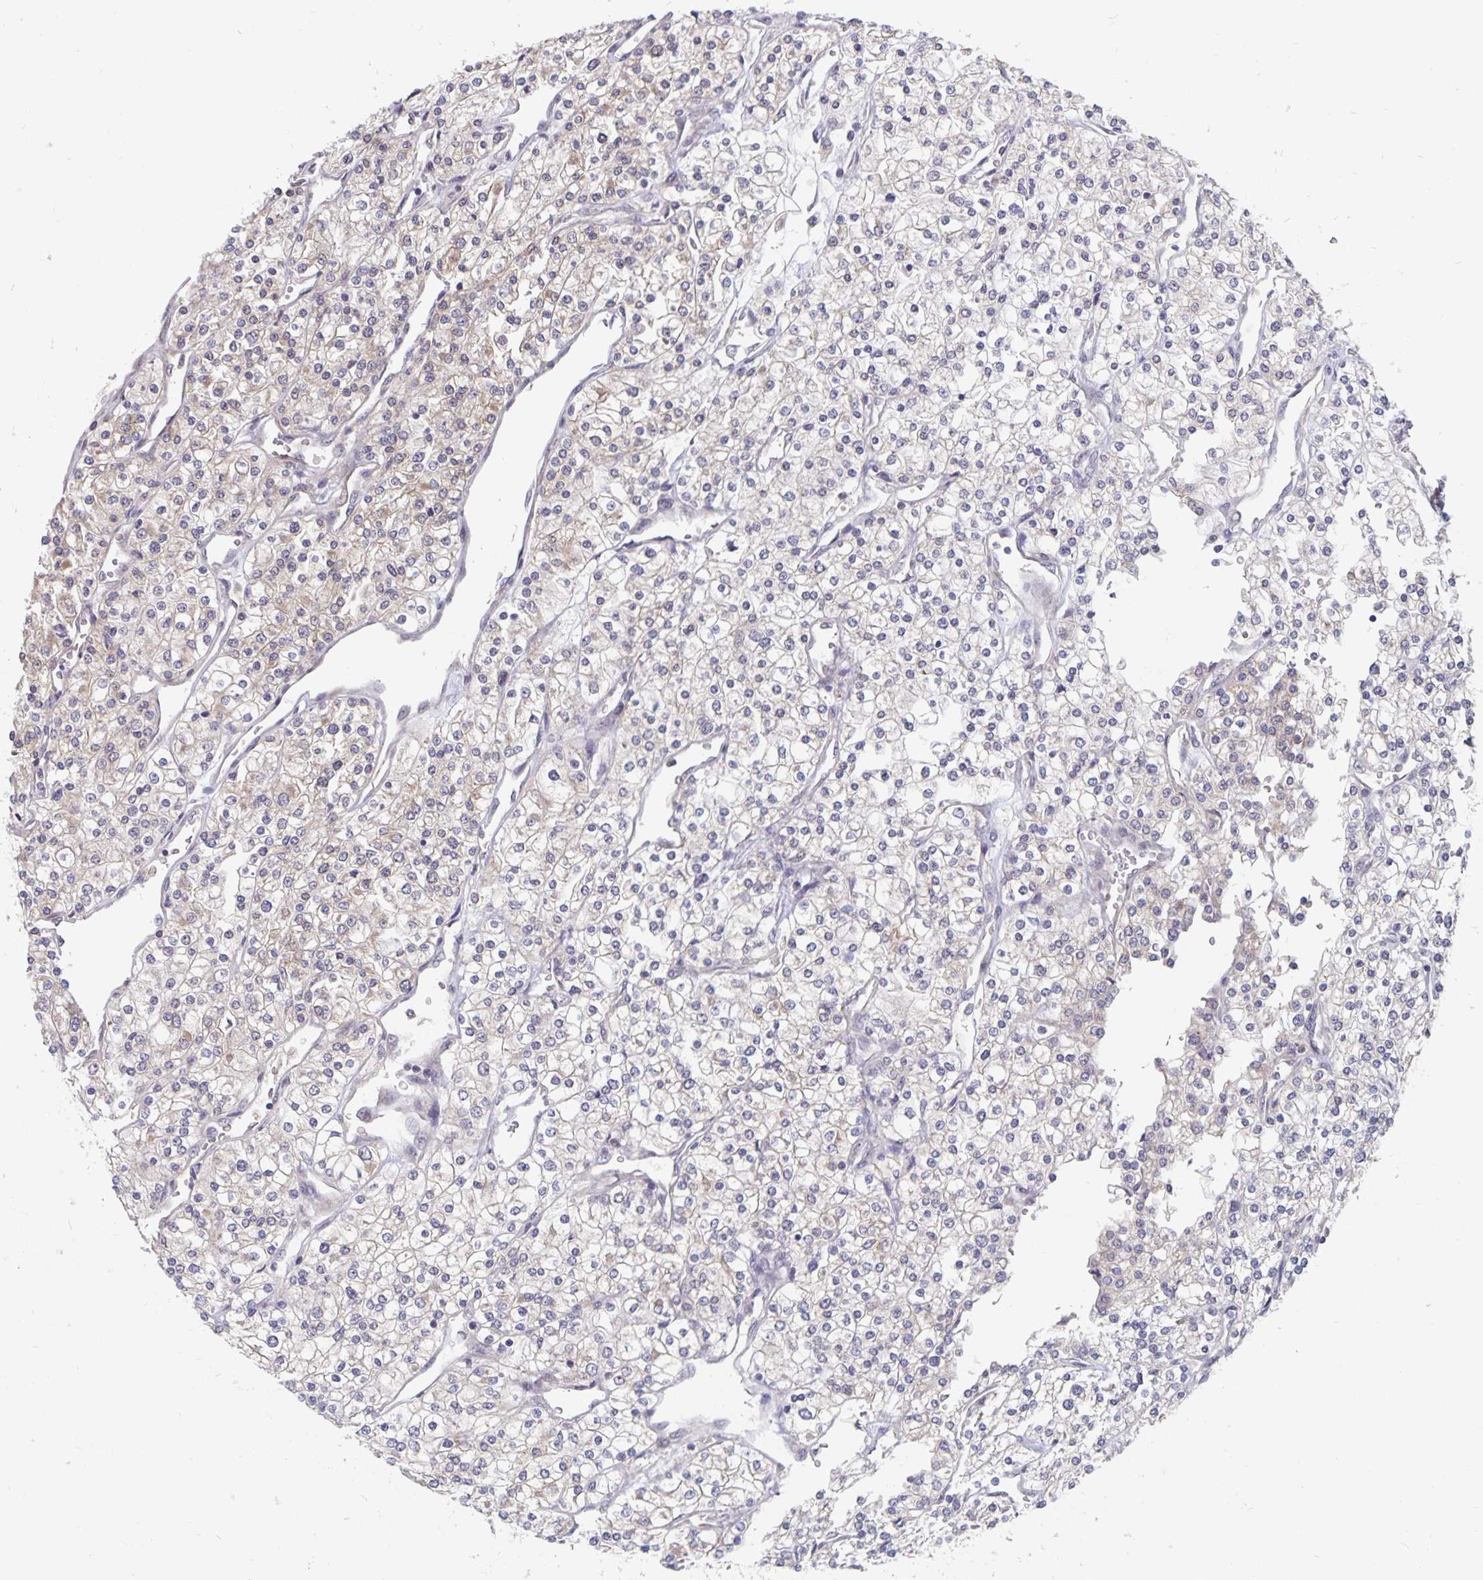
{"staining": {"intensity": "weak", "quantity": "<25%", "location": "cytoplasmic/membranous"}, "tissue": "renal cancer", "cell_type": "Tumor cells", "image_type": "cancer", "snomed": [{"axis": "morphology", "description": "Adenocarcinoma, NOS"}, {"axis": "topography", "description": "Kidney"}], "caption": "There is no significant staining in tumor cells of renal adenocarcinoma.", "gene": "BAG6", "patient": {"sex": "male", "age": 80}}